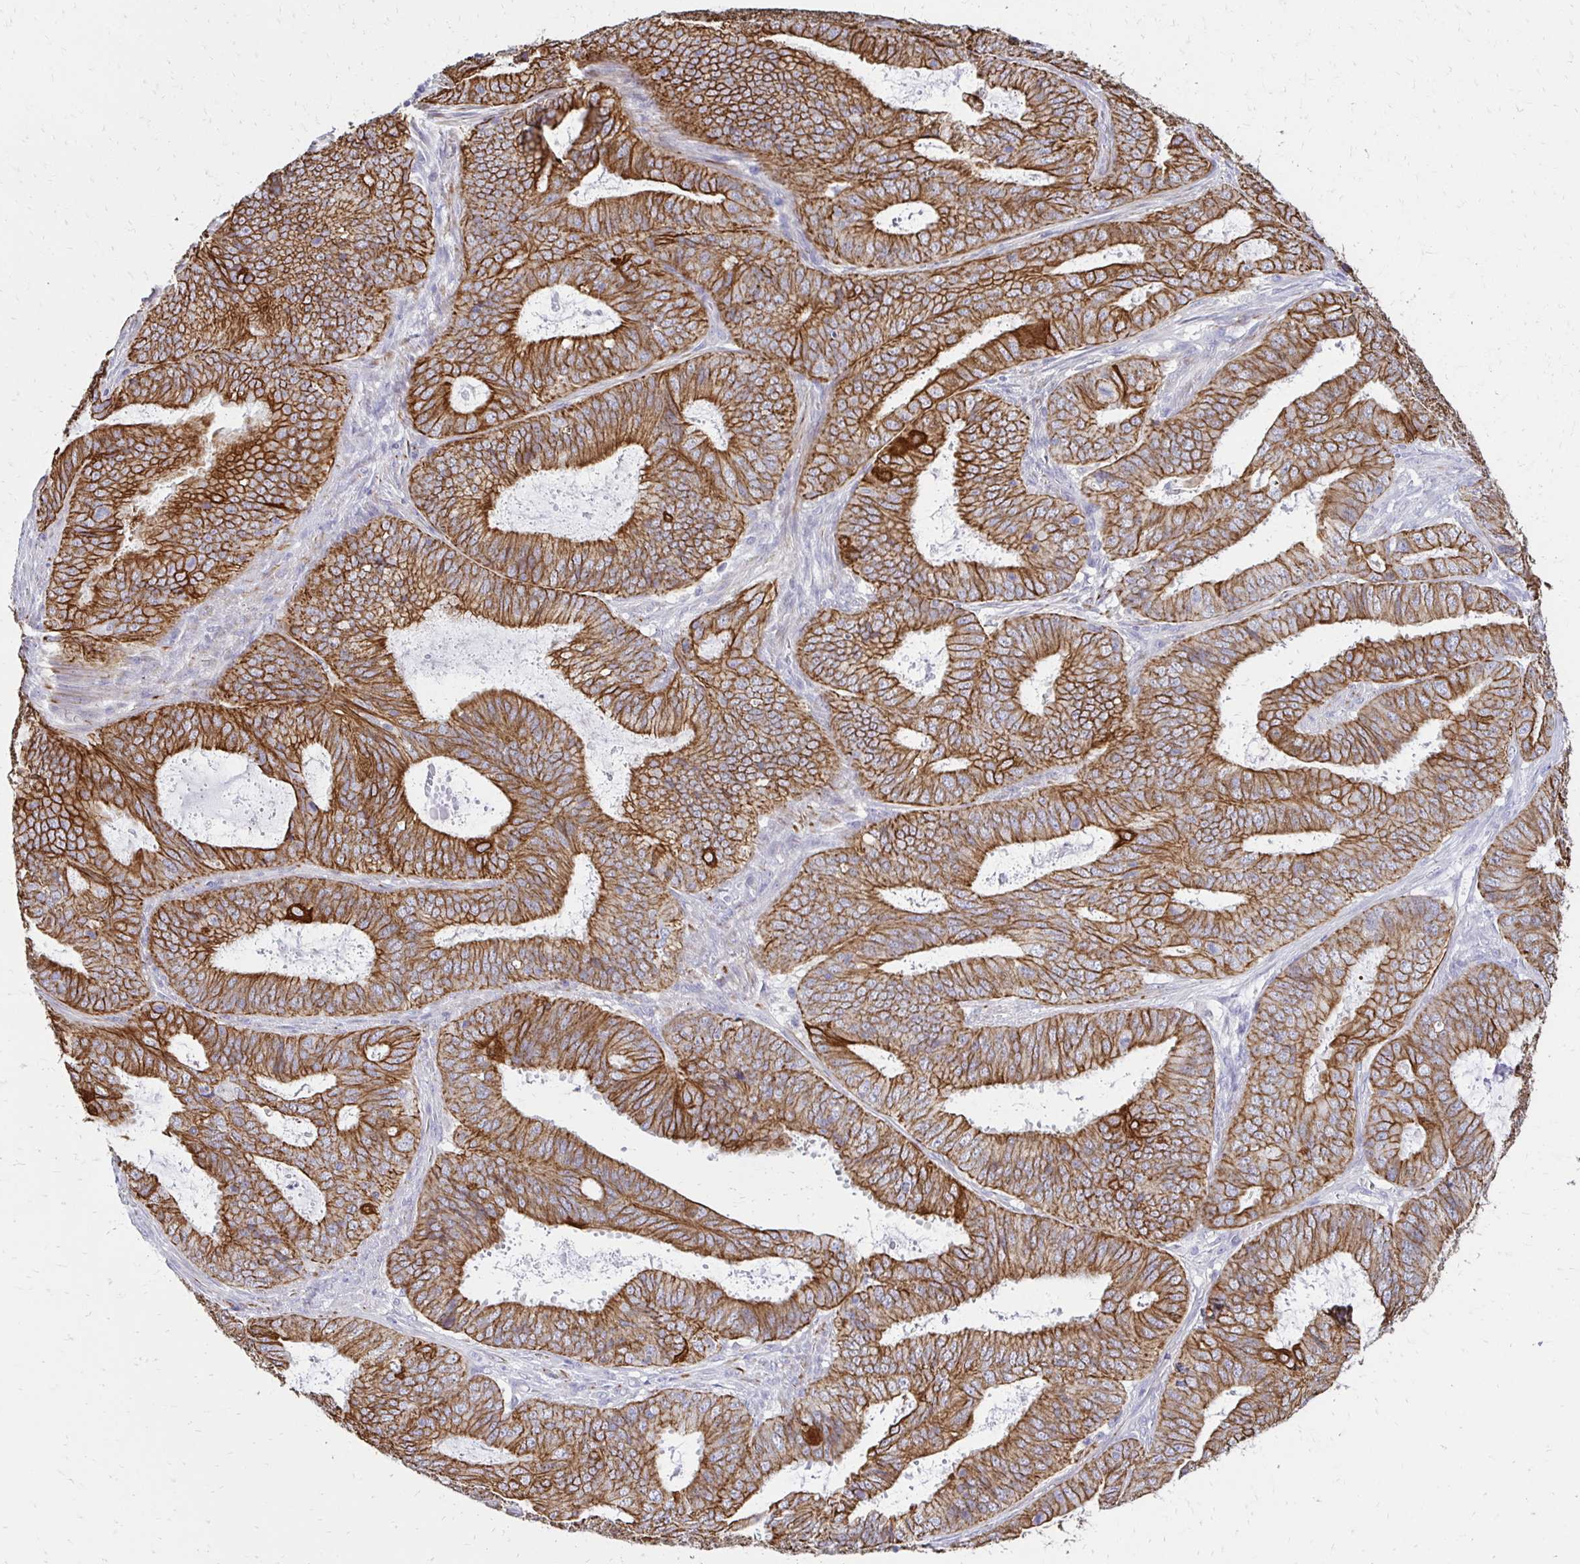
{"staining": {"intensity": "strong", "quantity": ">75%", "location": "cytoplasmic/membranous"}, "tissue": "endometrial cancer", "cell_type": "Tumor cells", "image_type": "cancer", "snomed": [{"axis": "morphology", "description": "Adenocarcinoma, NOS"}, {"axis": "topography", "description": "Endometrium"}], "caption": "Immunohistochemical staining of human endometrial adenocarcinoma exhibits high levels of strong cytoplasmic/membranous expression in about >75% of tumor cells.", "gene": "C1QTNF2", "patient": {"sex": "female", "age": 51}}